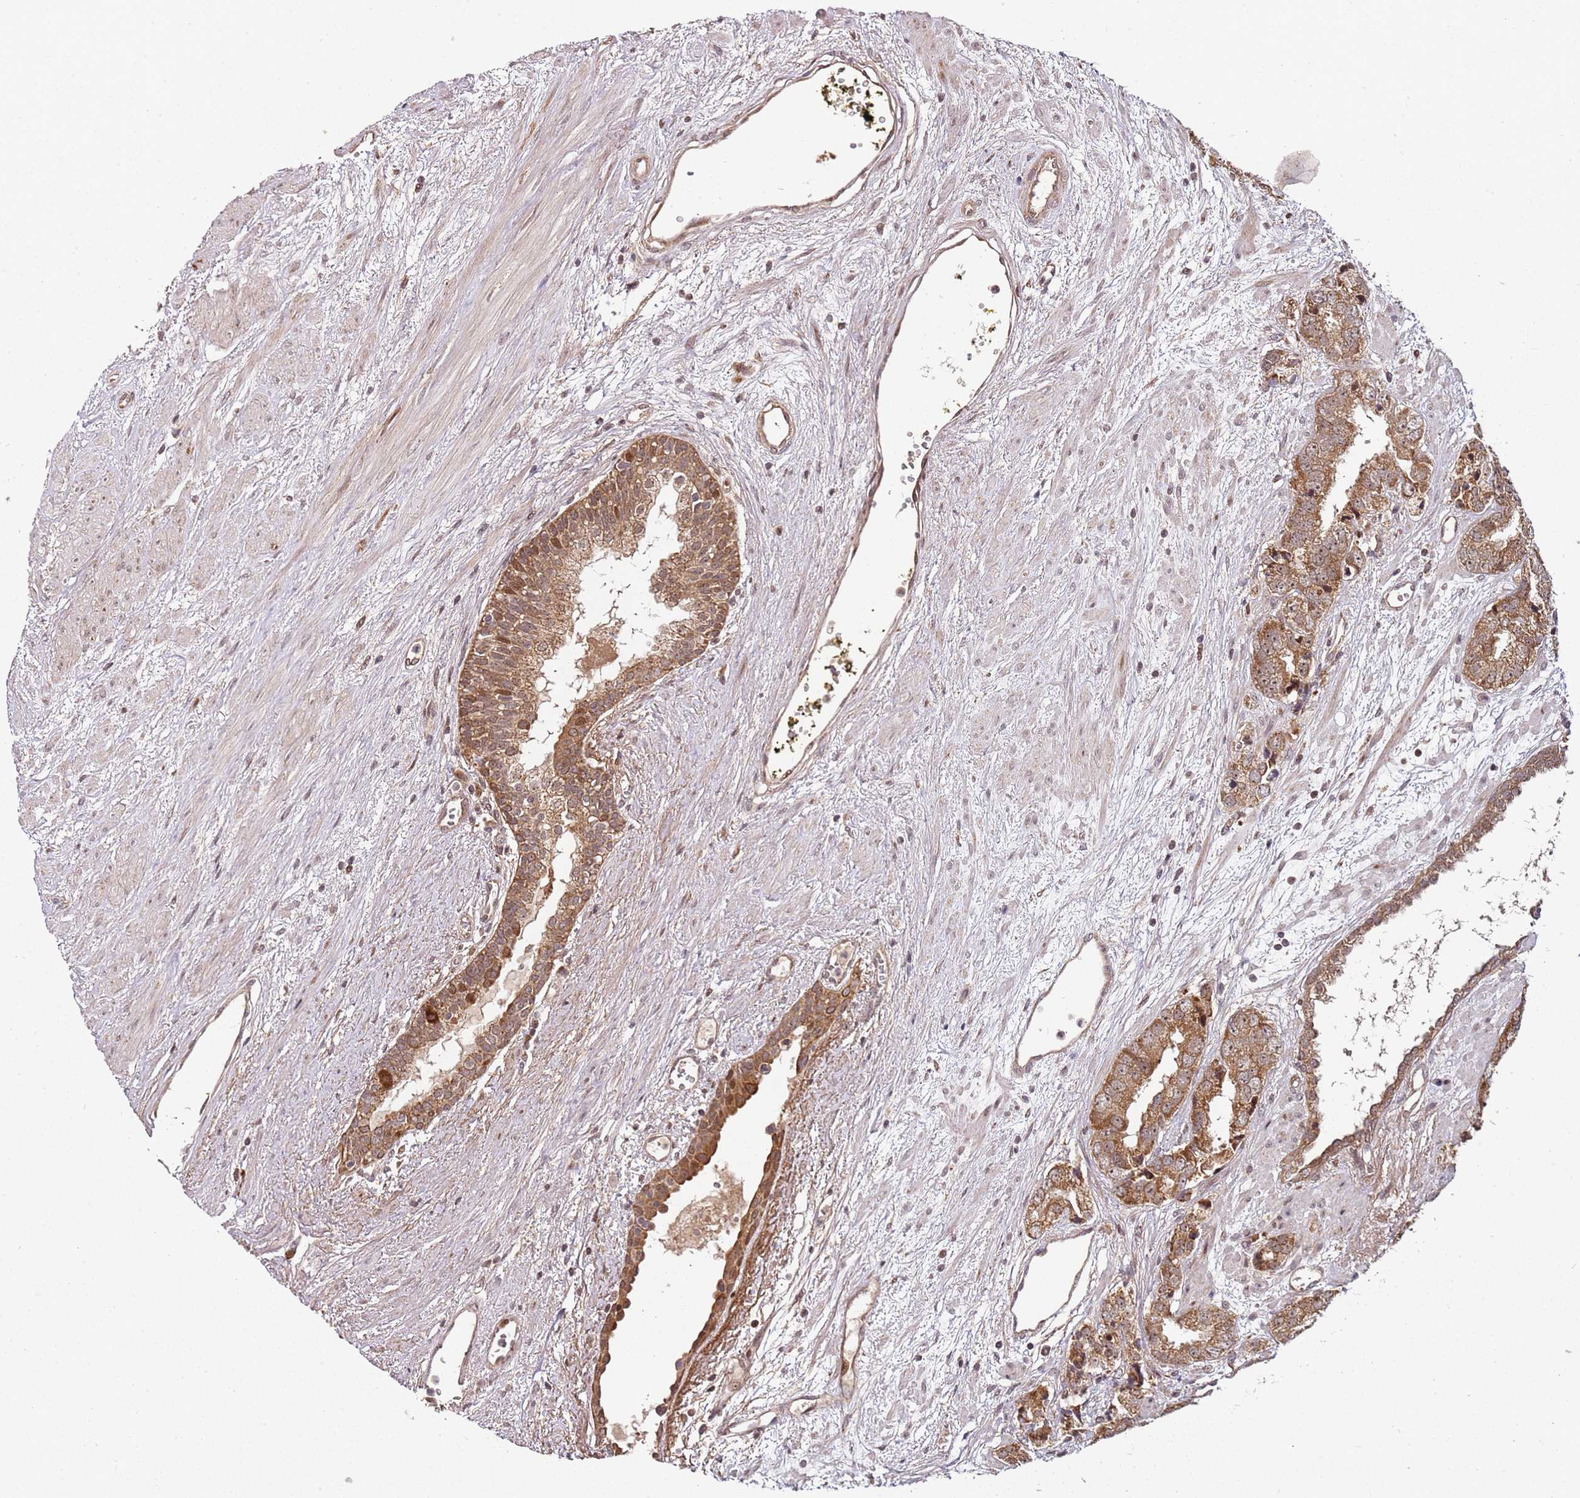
{"staining": {"intensity": "moderate", "quantity": ">75%", "location": "cytoplasmic/membranous"}, "tissue": "prostate cancer", "cell_type": "Tumor cells", "image_type": "cancer", "snomed": [{"axis": "morphology", "description": "Adenocarcinoma, High grade"}, {"axis": "topography", "description": "Prostate"}], "caption": "This is a micrograph of immunohistochemistry staining of prostate cancer (high-grade adenocarcinoma), which shows moderate expression in the cytoplasmic/membranous of tumor cells.", "gene": "EDC3", "patient": {"sex": "male", "age": 71}}